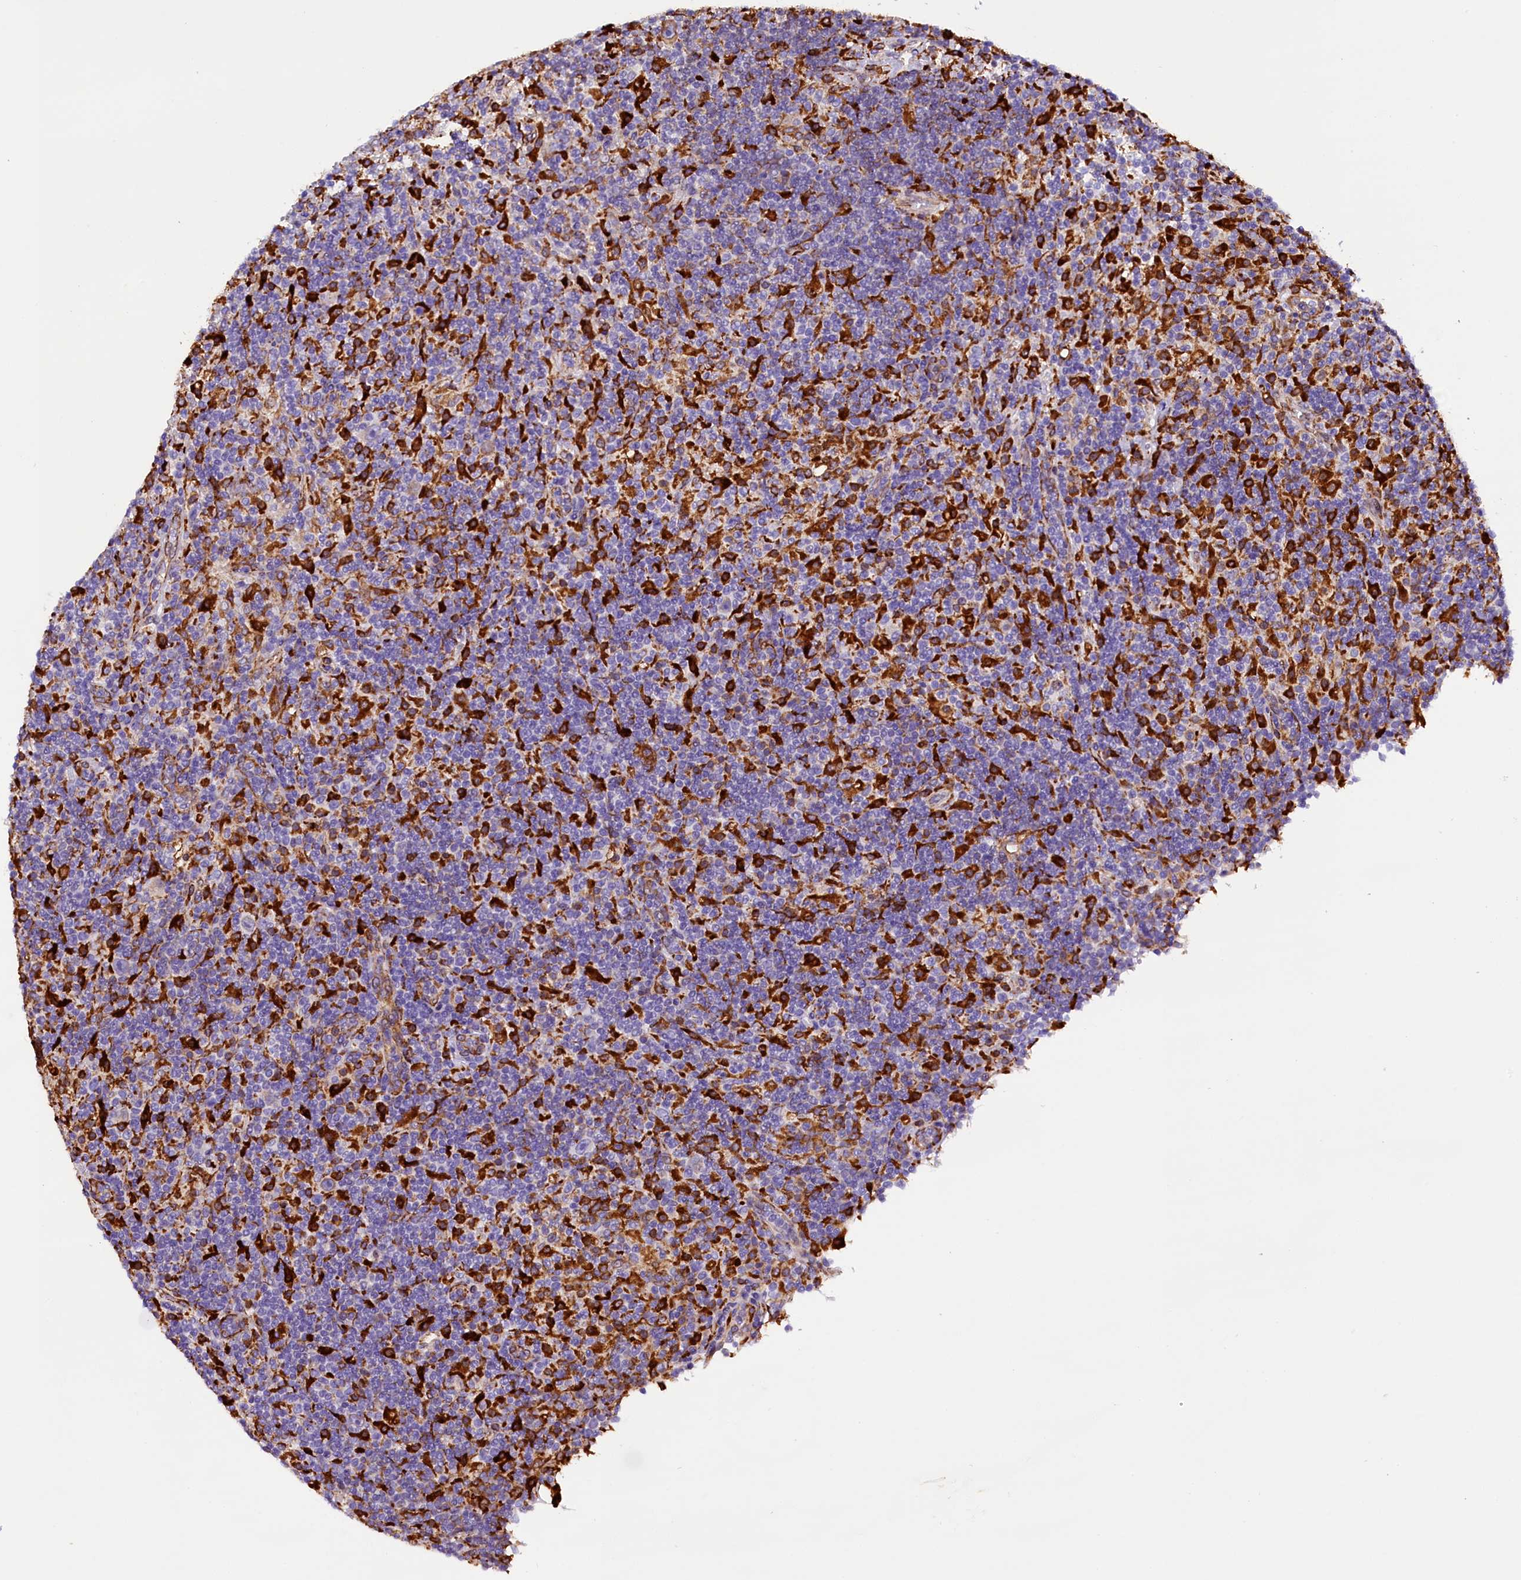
{"staining": {"intensity": "negative", "quantity": "none", "location": "none"}, "tissue": "lymphoma", "cell_type": "Tumor cells", "image_type": "cancer", "snomed": [{"axis": "morphology", "description": "Hodgkin's disease, NOS"}, {"axis": "topography", "description": "Lymph node"}], "caption": "Tumor cells are negative for brown protein staining in lymphoma.", "gene": "CMTR2", "patient": {"sex": "male", "age": 70}}